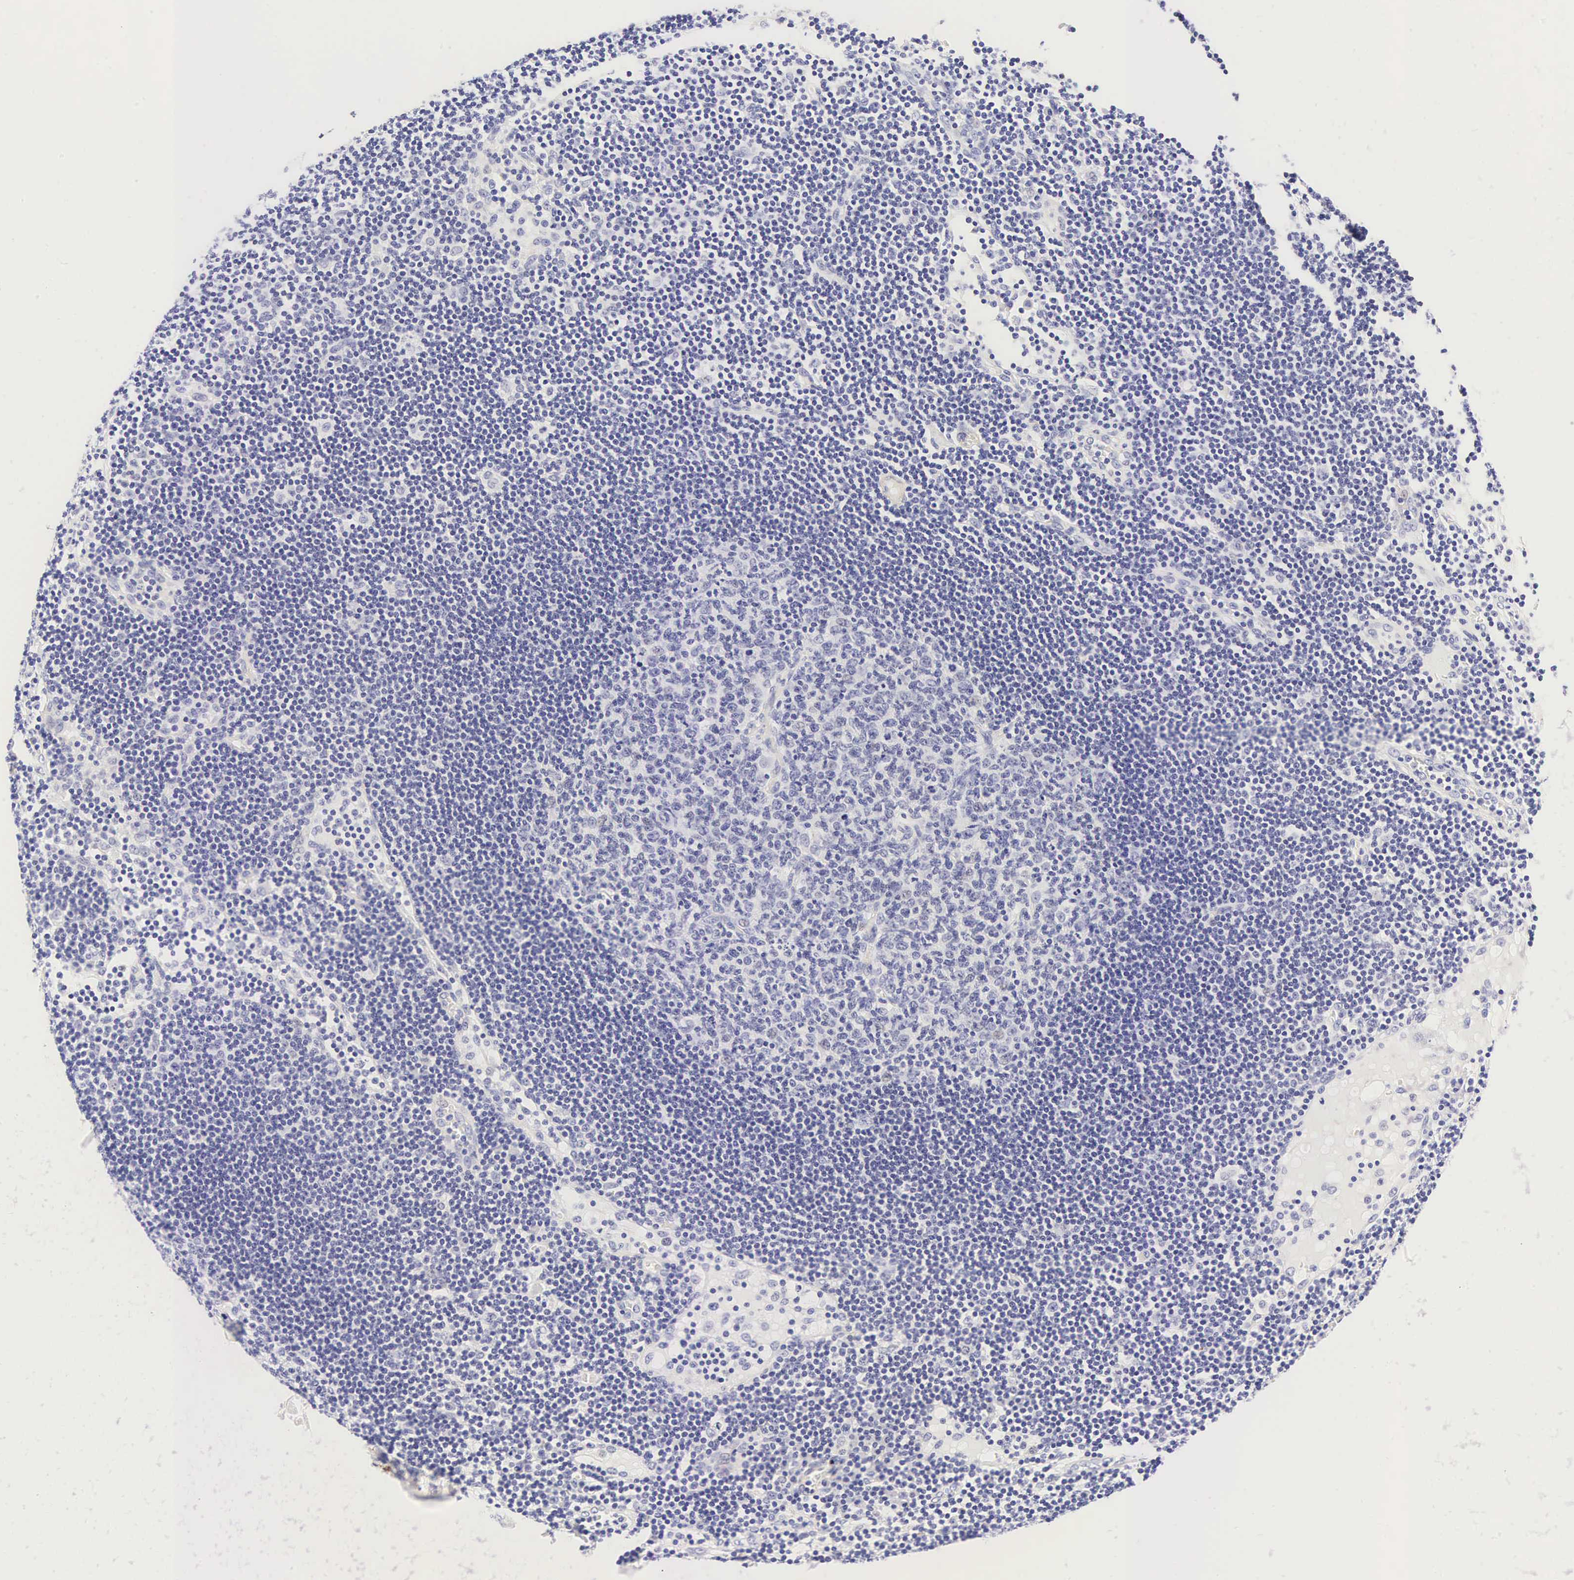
{"staining": {"intensity": "negative", "quantity": "none", "location": "none"}, "tissue": "lymph node", "cell_type": "Germinal center cells", "image_type": "normal", "snomed": [{"axis": "morphology", "description": "Normal tissue, NOS"}, {"axis": "topography", "description": "Lymph node"}], "caption": "Histopathology image shows no protein expression in germinal center cells of normal lymph node.", "gene": "CNN1", "patient": {"sex": "male", "age": 54}}